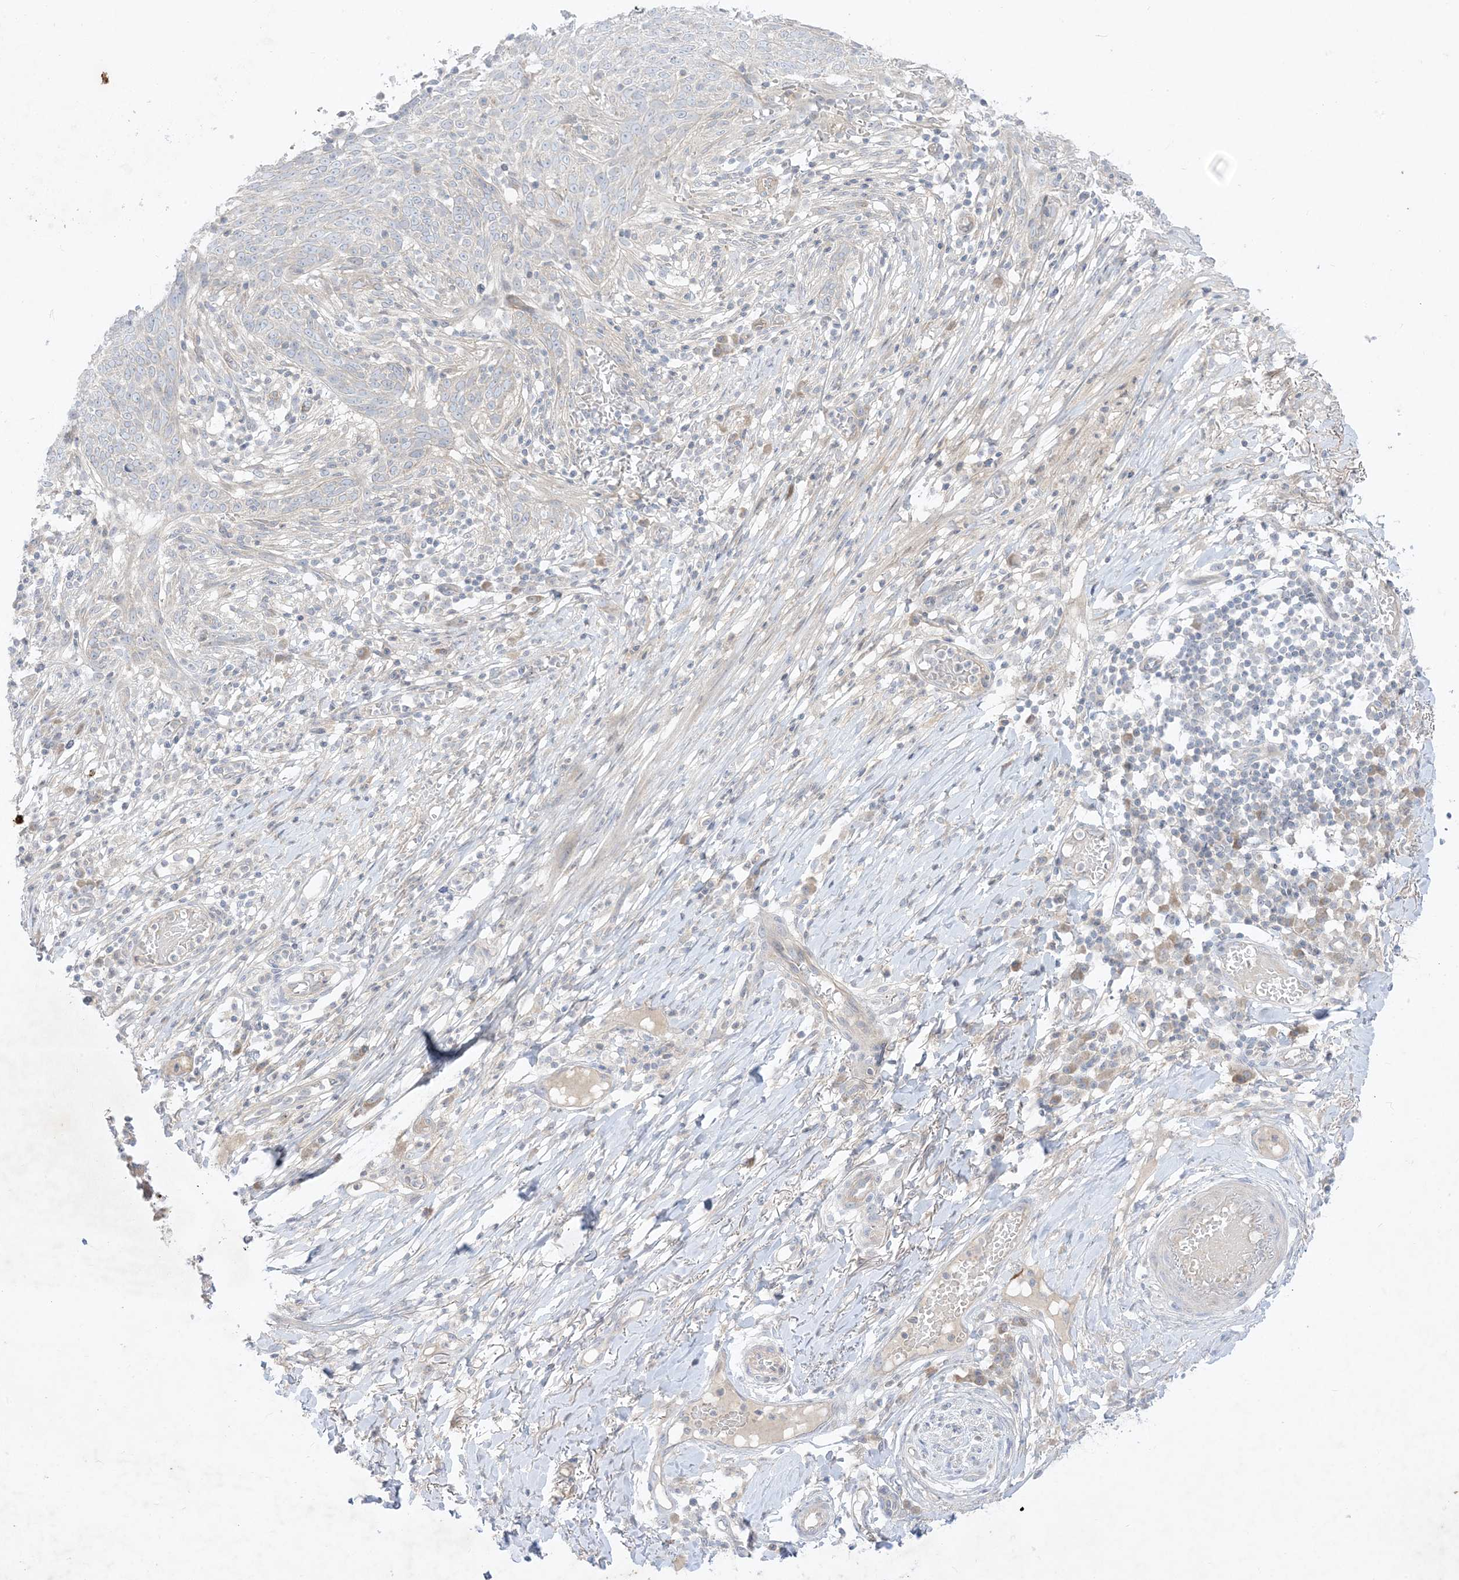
{"staining": {"intensity": "negative", "quantity": "none", "location": "none"}, "tissue": "skin cancer", "cell_type": "Tumor cells", "image_type": "cancer", "snomed": [{"axis": "morphology", "description": "Normal tissue, NOS"}, {"axis": "morphology", "description": "Basal cell carcinoma"}, {"axis": "topography", "description": "Skin"}], "caption": "Skin cancer (basal cell carcinoma) was stained to show a protein in brown. There is no significant staining in tumor cells.", "gene": "PLEKHA3", "patient": {"sex": "male", "age": 64}}